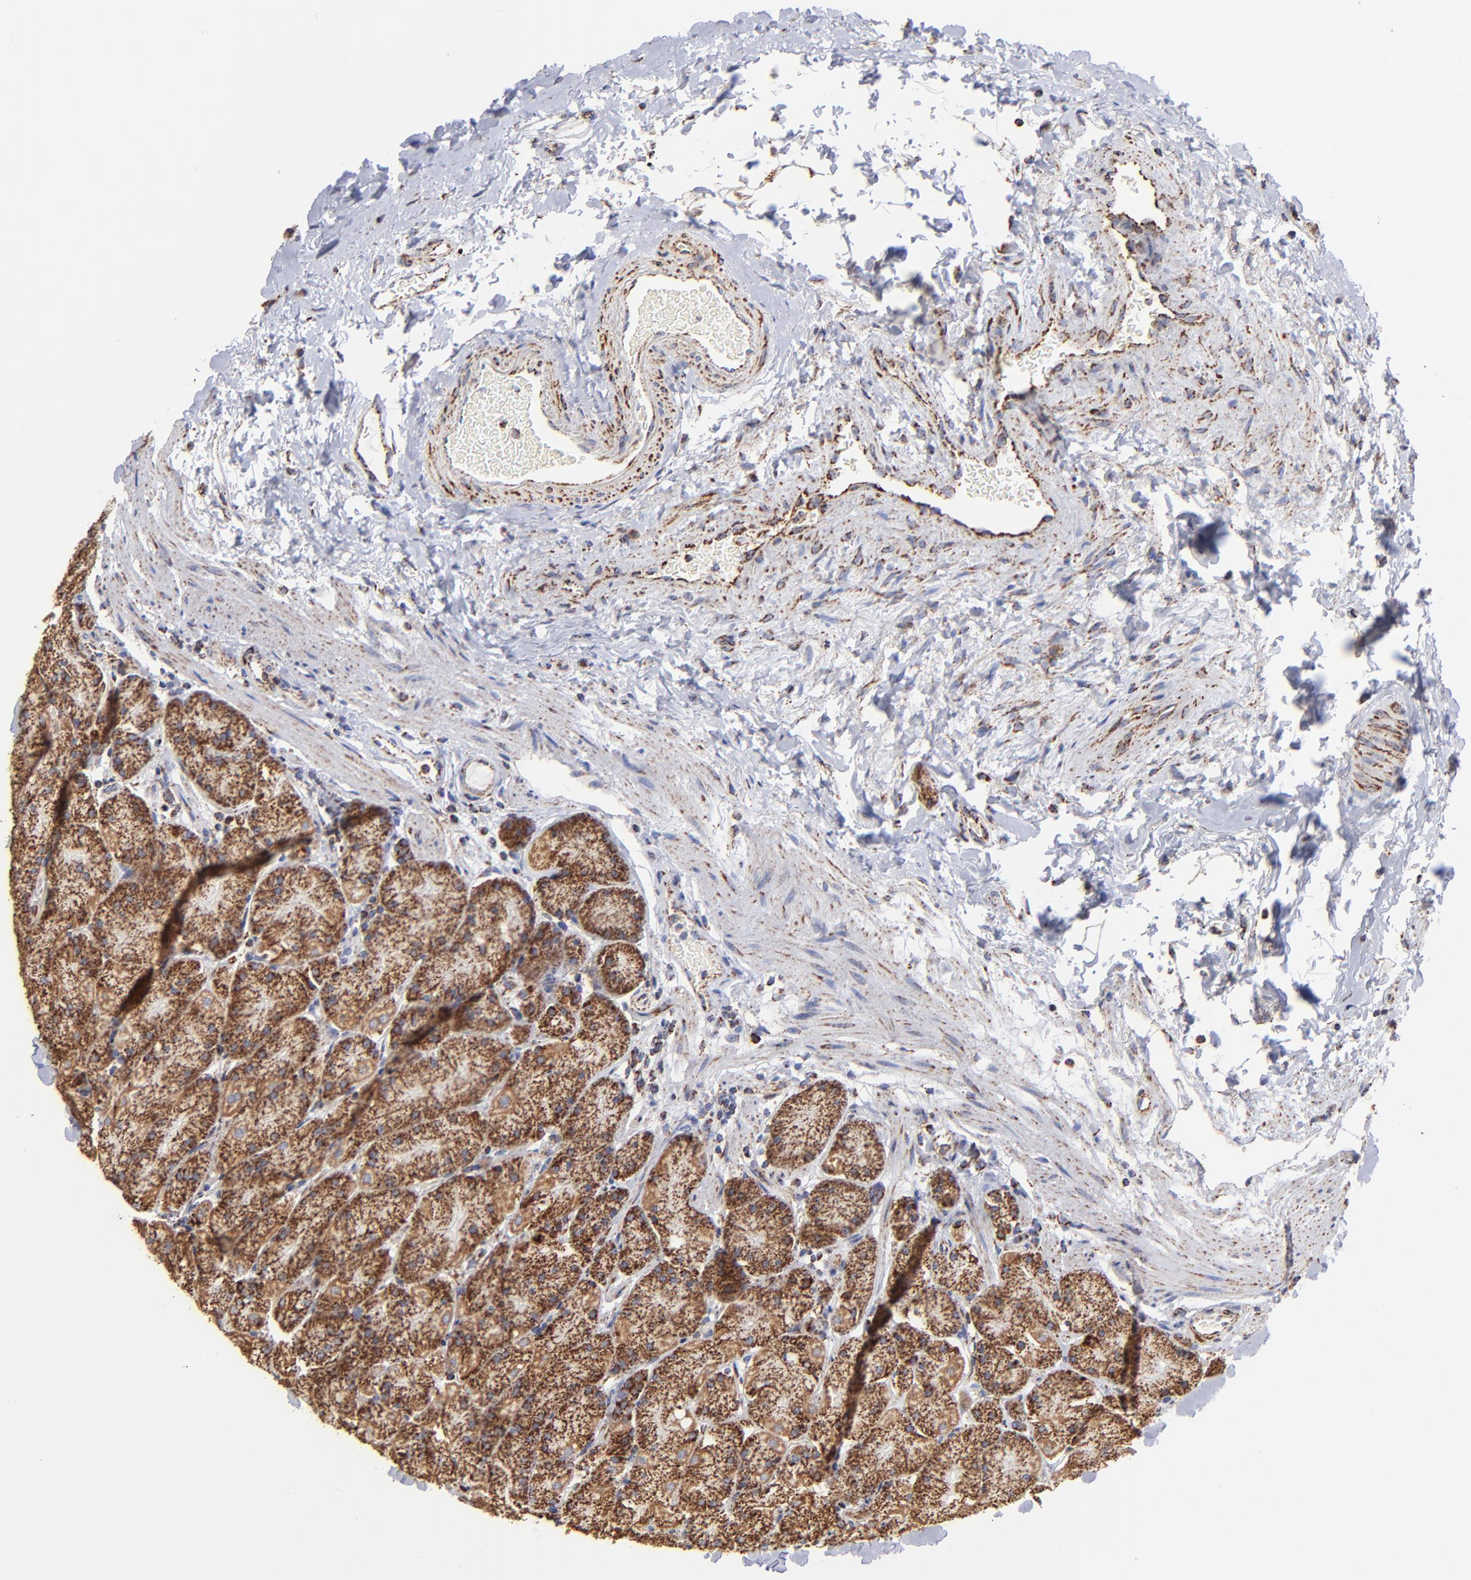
{"staining": {"intensity": "strong", "quantity": ">75%", "location": "cytoplasmic/membranous"}, "tissue": "stomach", "cell_type": "Glandular cells", "image_type": "normal", "snomed": [{"axis": "morphology", "description": "Normal tissue, NOS"}, {"axis": "topography", "description": "Stomach, upper"}, {"axis": "topography", "description": "Stomach"}], "caption": "Stomach stained with immunohistochemistry (IHC) demonstrates strong cytoplasmic/membranous expression in approximately >75% of glandular cells. Using DAB (brown) and hematoxylin (blue) stains, captured at high magnification using brightfield microscopy.", "gene": "PHB1", "patient": {"sex": "male", "age": 76}}